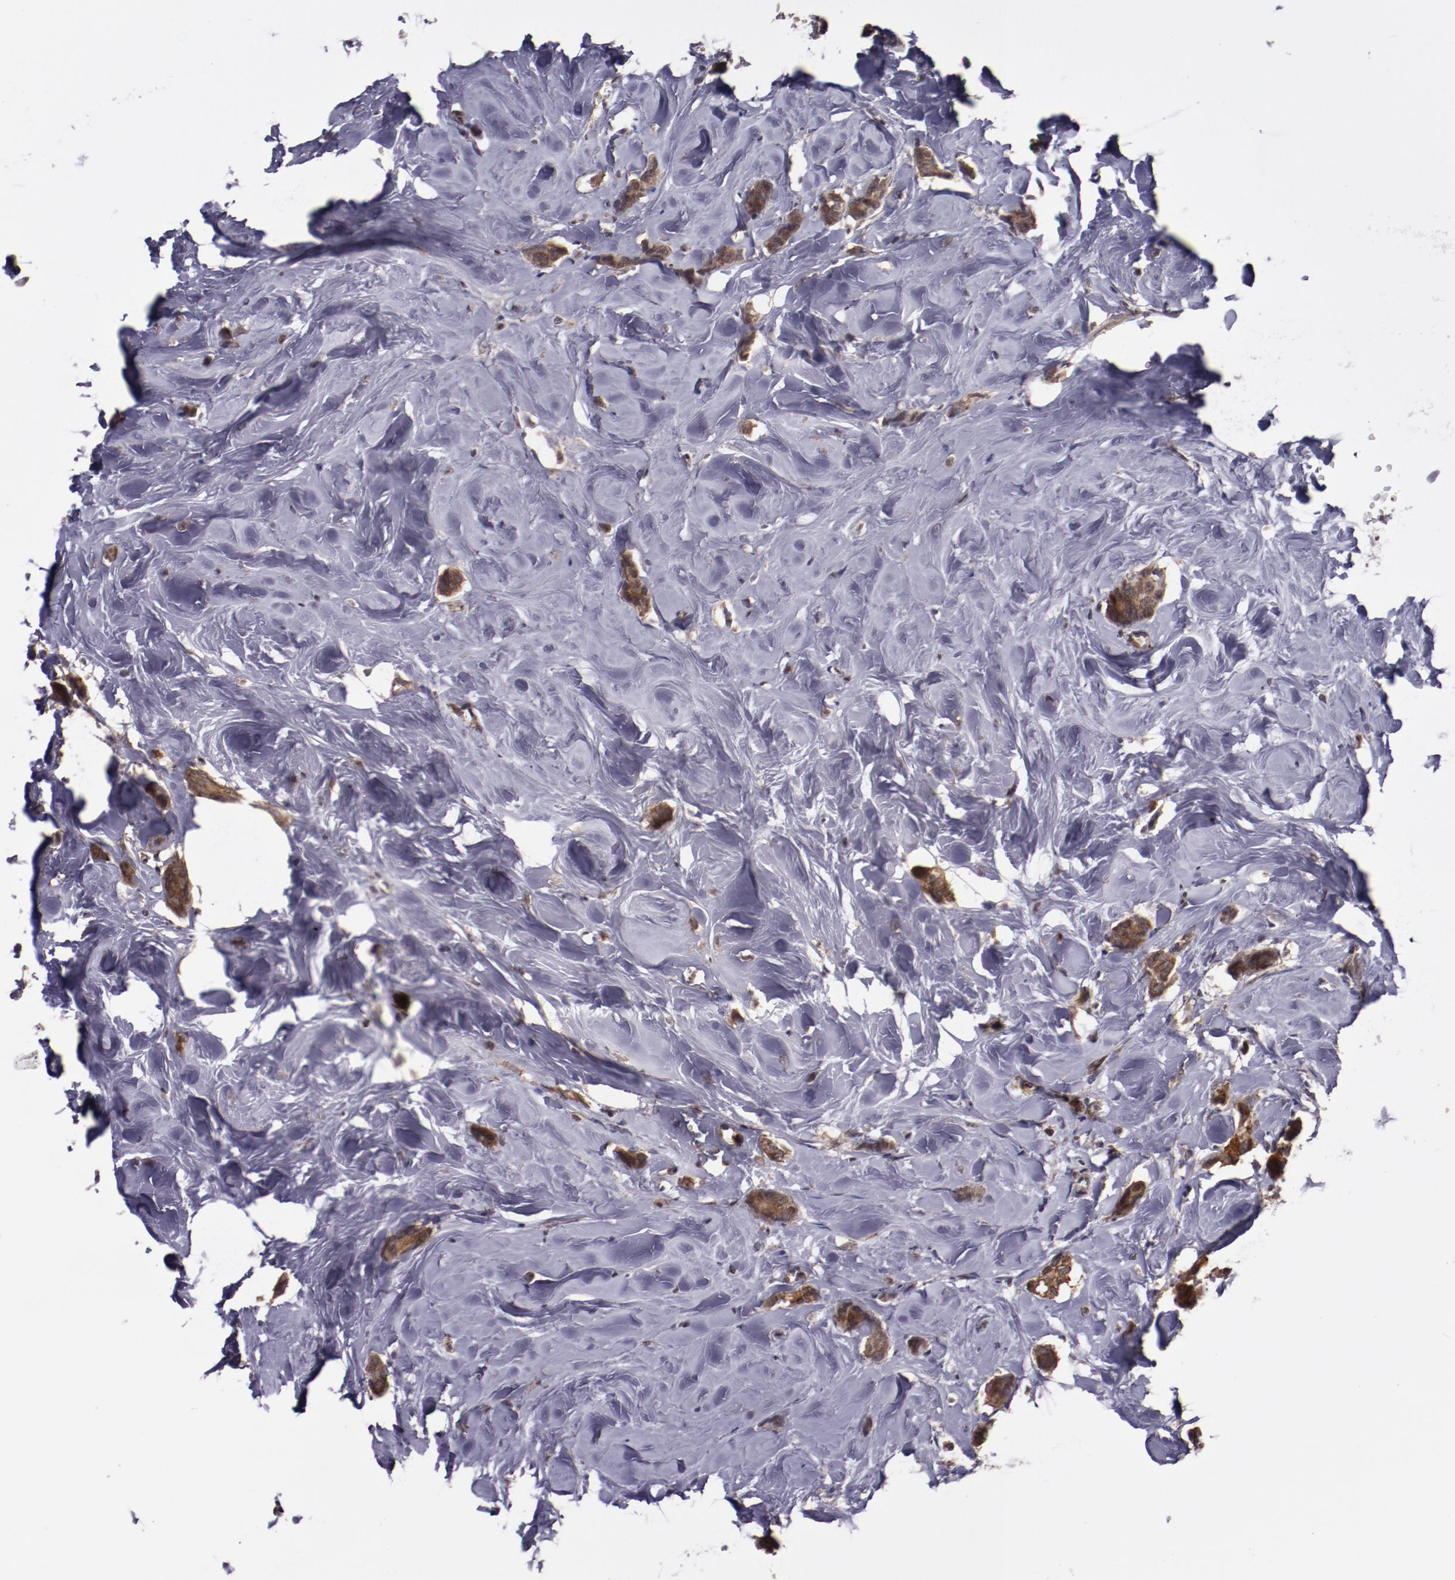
{"staining": {"intensity": "moderate", "quantity": ">75%", "location": "cytoplasmic/membranous"}, "tissue": "breast cancer", "cell_type": "Tumor cells", "image_type": "cancer", "snomed": [{"axis": "morphology", "description": "Duct carcinoma"}, {"axis": "topography", "description": "Breast"}], "caption": "Immunohistochemistry micrograph of breast cancer stained for a protein (brown), which shows medium levels of moderate cytoplasmic/membranous staining in about >75% of tumor cells.", "gene": "FTSJ1", "patient": {"sex": "female", "age": 84}}